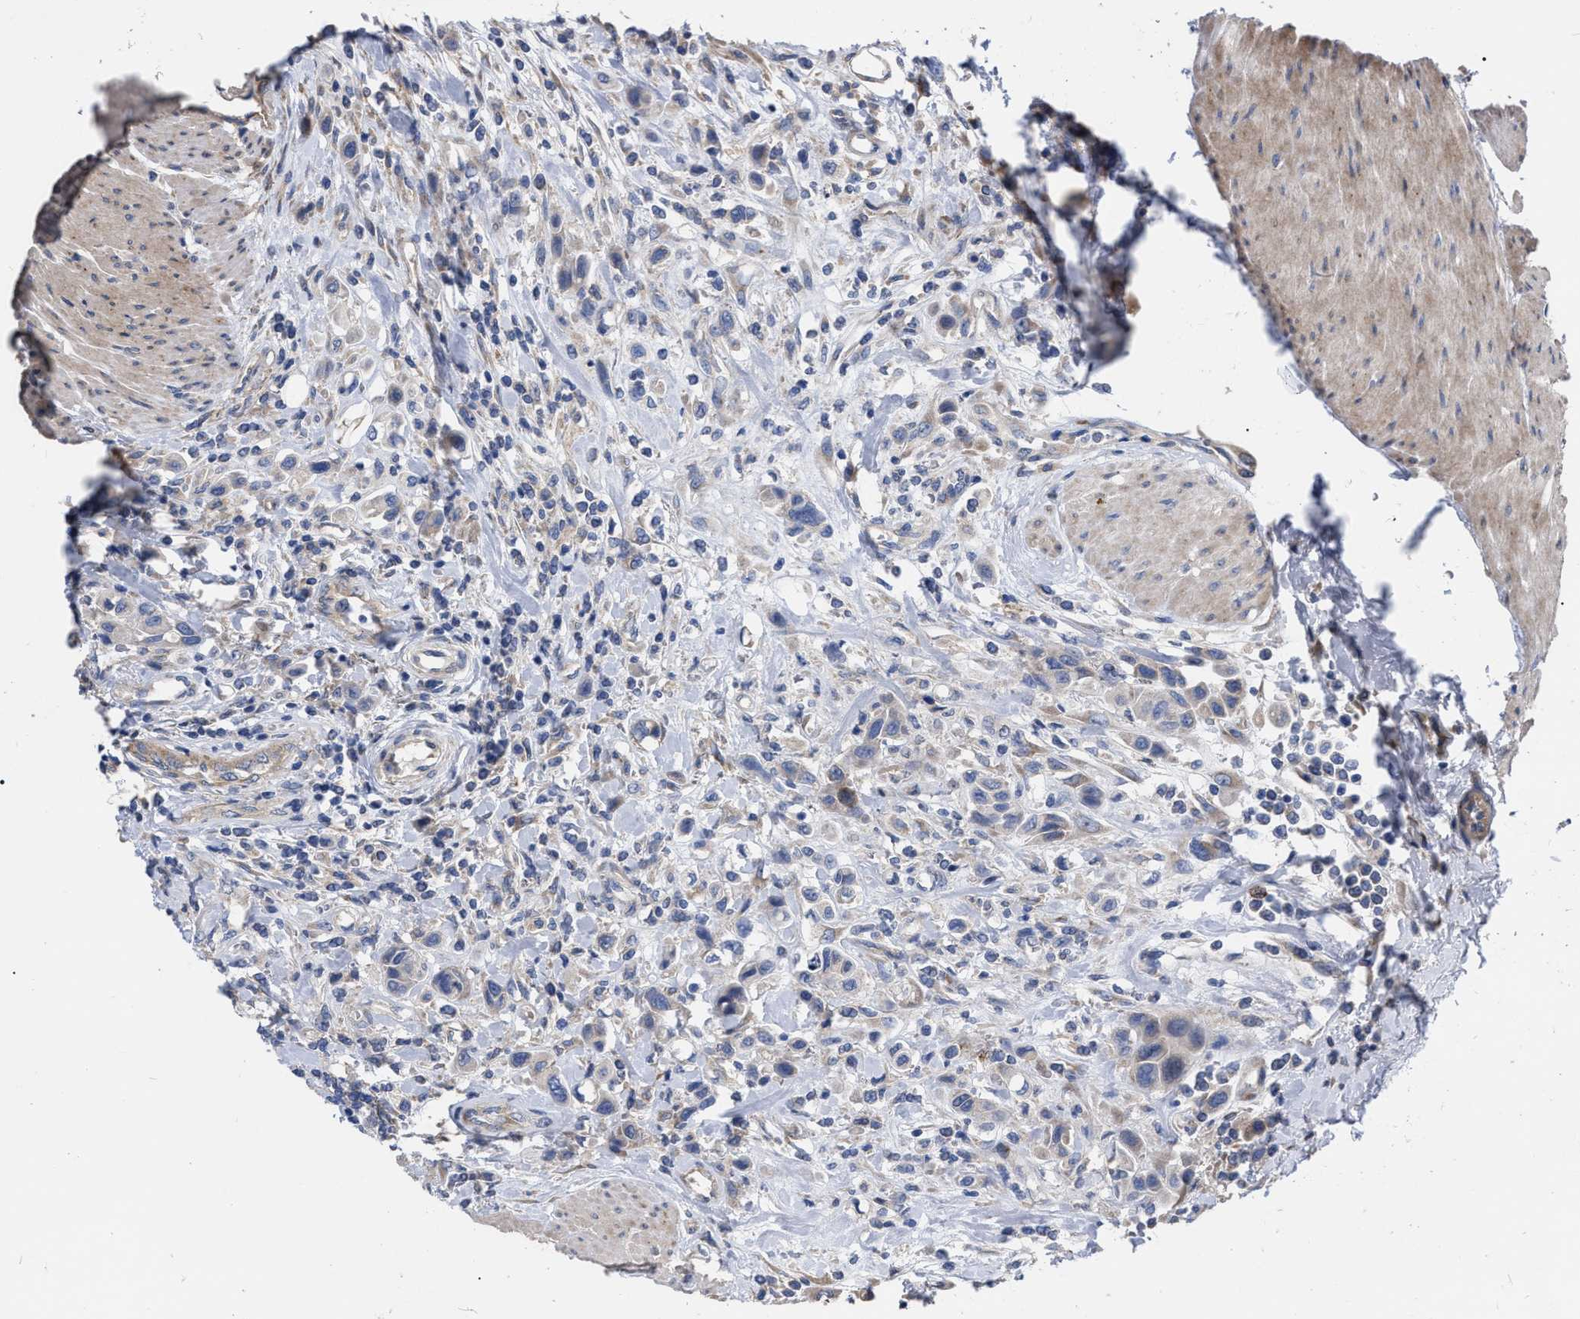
{"staining": {"intensity": "negative", "quantity": "none", "location": "none"}, "tissue": "urothelial cancer", "cell_type": "Tumor cells", "image_type": "cancer", "snomed": [{"axis": "morphology", "description": "Urothelial carcinoma, High grade"}, {"axis": "topography", "description": "Urinary bladder"}], "caption": "Immunohistochemistry micrograph of neoplastic tissue: human urothelial carcinoma (high-grade) stained with DAB demonstrates no significant protein positivity in tumor cells. (DAB (3,3'-diaminobenzidine) immunohistochemistry (IHC) visualized using brightfield microscopy, high magnification).", "gene": "MLST8", "patient": {"sex": "male", "age": 50}}